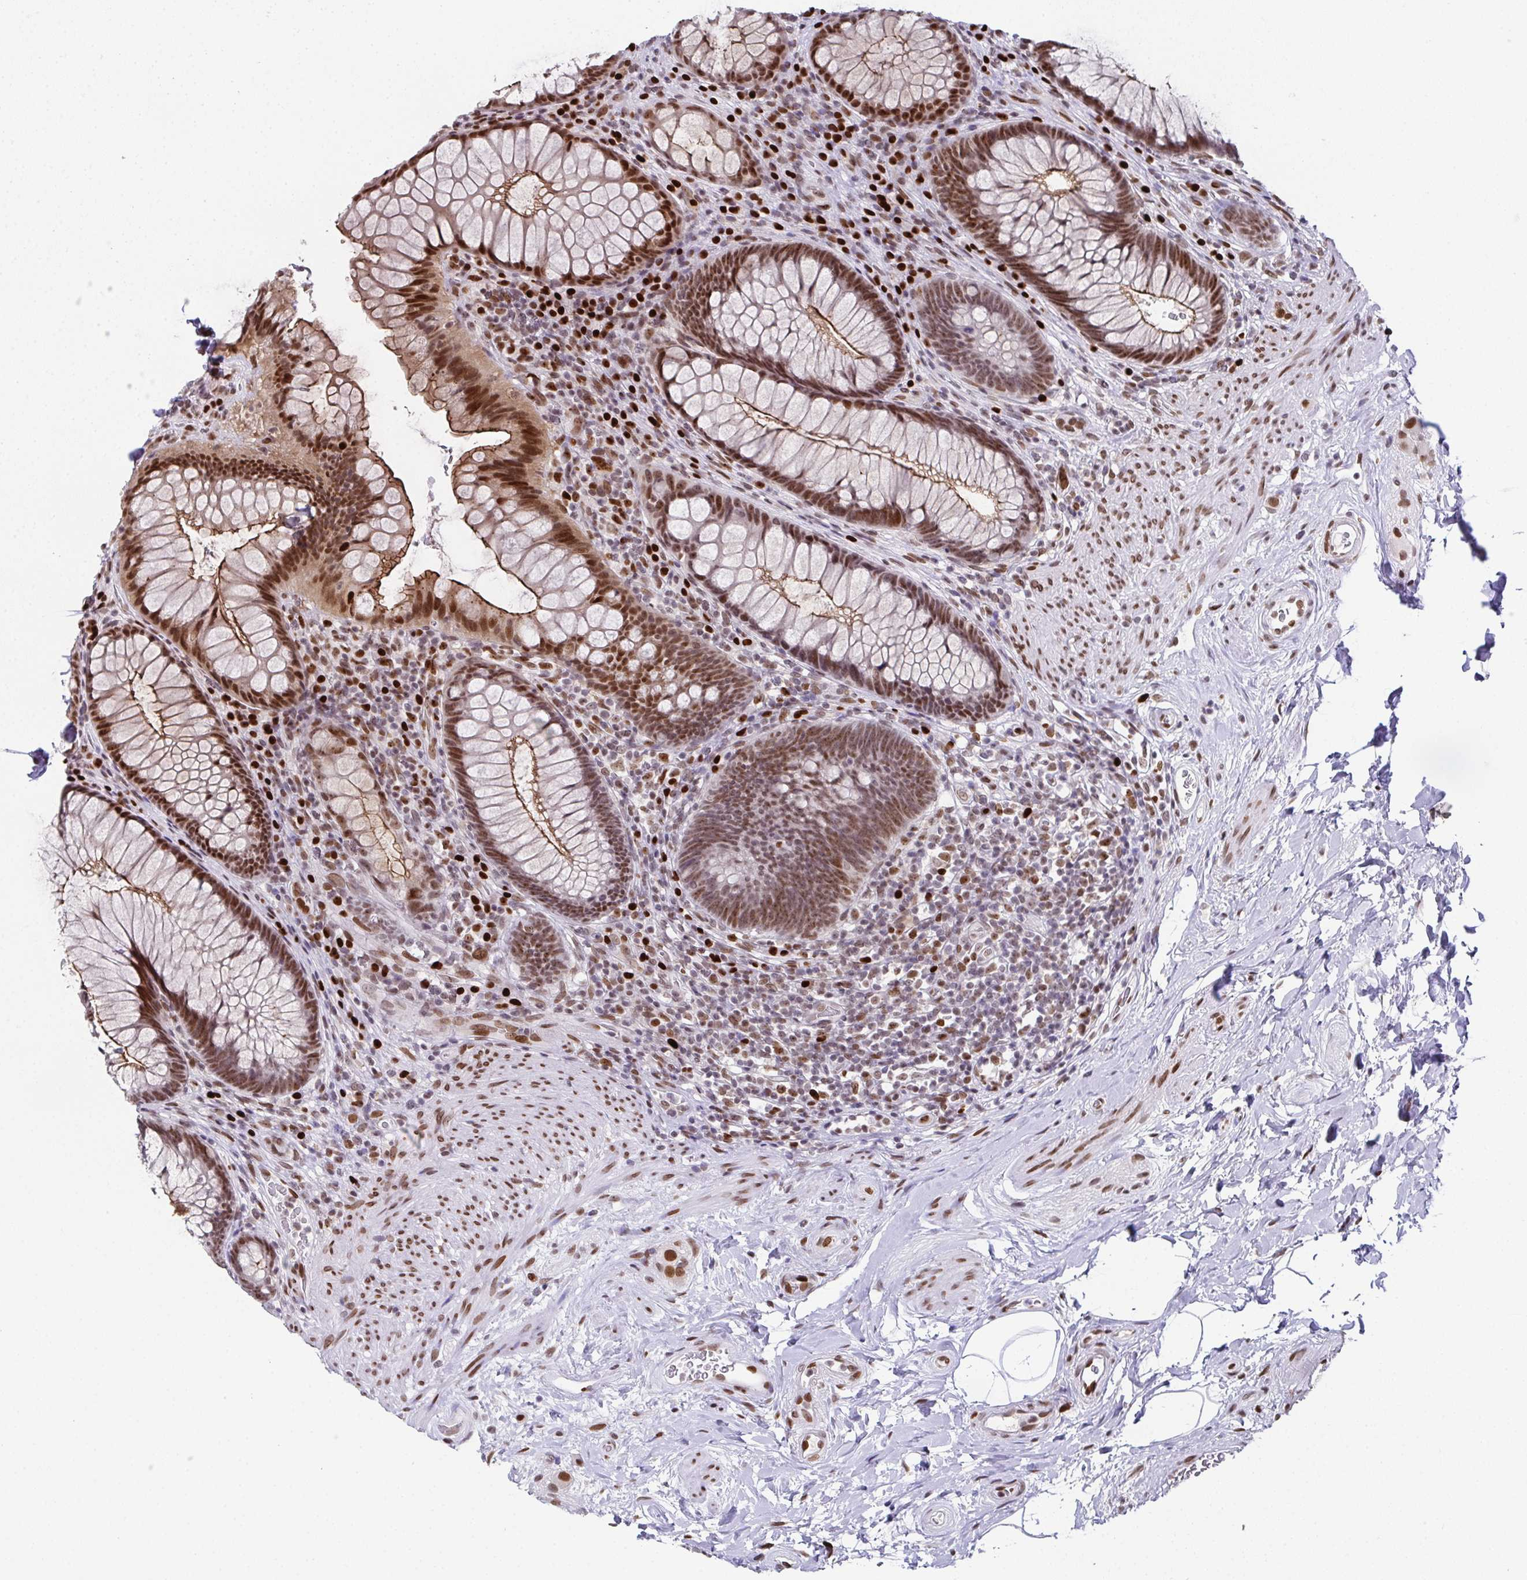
{"staining": {"intensity": "moderate", "quantity": ">75%", "location": "cytoplasmic/membranous,nuclear"}, "tissue": "rectum", "cell_type": "Glandular cells", "image_type": "normal", "snomed": [{"axis": "morphology", "description": "Normal tissue, NOS"}, {"axis": "topography", "description": "Smooth muscle"}, {"axis": "topography", "description": "Rectum"}], "caption": "A histopathology image of rectum stained for a protein shows moderate cytoplasmic/membranous,nuclear brown staining in glandular cells. The protein of interest is shown in brown color, while the nuclei are stained blue.", "gene": "RB1", "patient": {"sex": "male", "age": 53}}